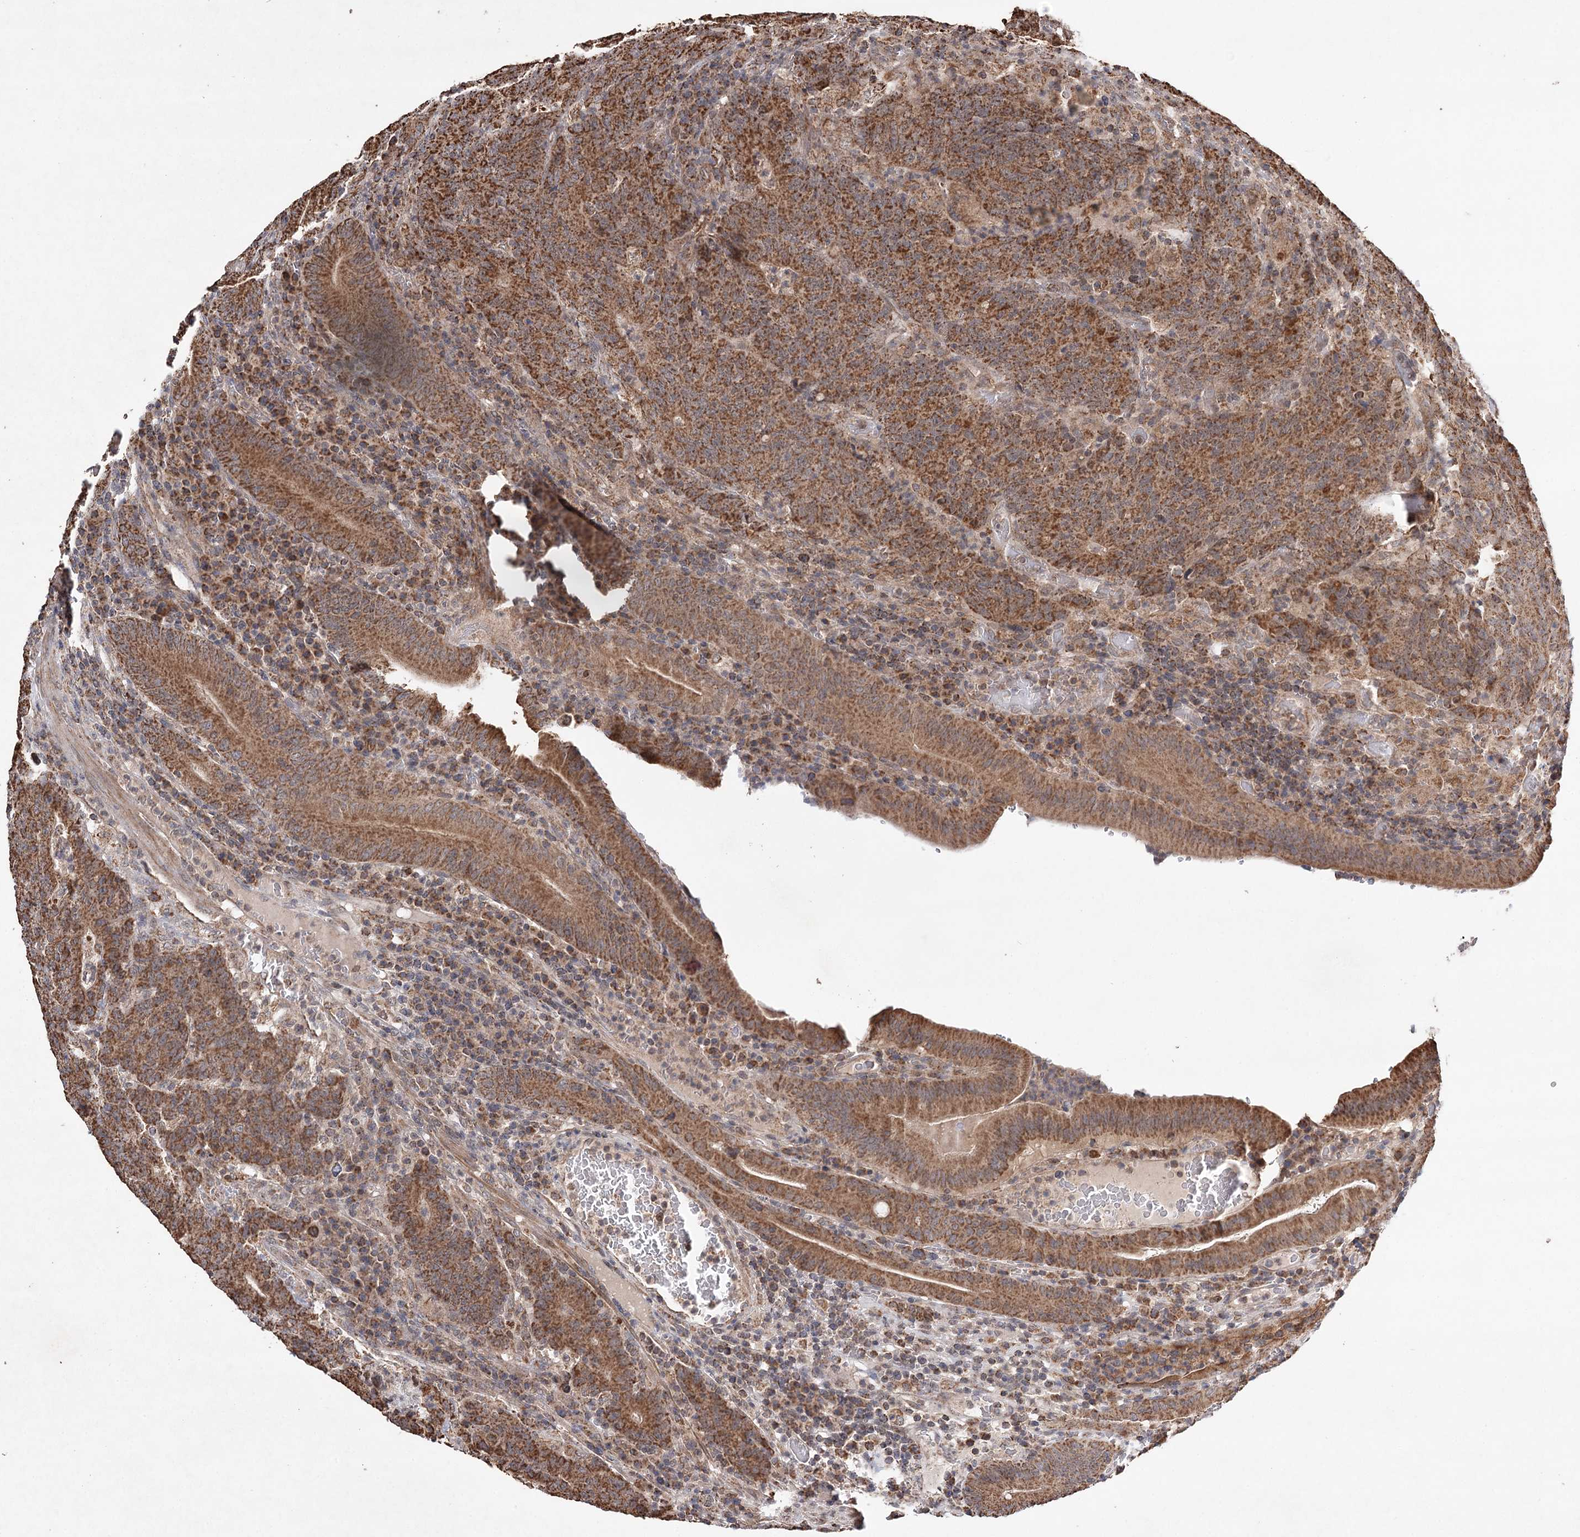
{"staining": {"intensity": "strong", "quantity": ">75%", "location": "cytoplasmic/membranous"}, "tissue": "colorectal cancer", "cell_type": "Tumor cells", "image_type": "cancer", "snomed": [{"axis": "morphology", "description": "Normal tissue, NOS"}, {"axis": "morphology", "description": "Adenocarcinoma, NOS"}, {"axis": "topography", "description": "Colon"}], "caption": "Colorectal adenocarcinoma stained with DAB (3,3'-diaminobenzidine) immunohistochemistry (IHC) displays high levels of strong cytoplasmic/membranous positivity in approximately >75% of tumor cells.", "gene": "PIK3CB", "patient": {"sex": "female", "age": 75}}